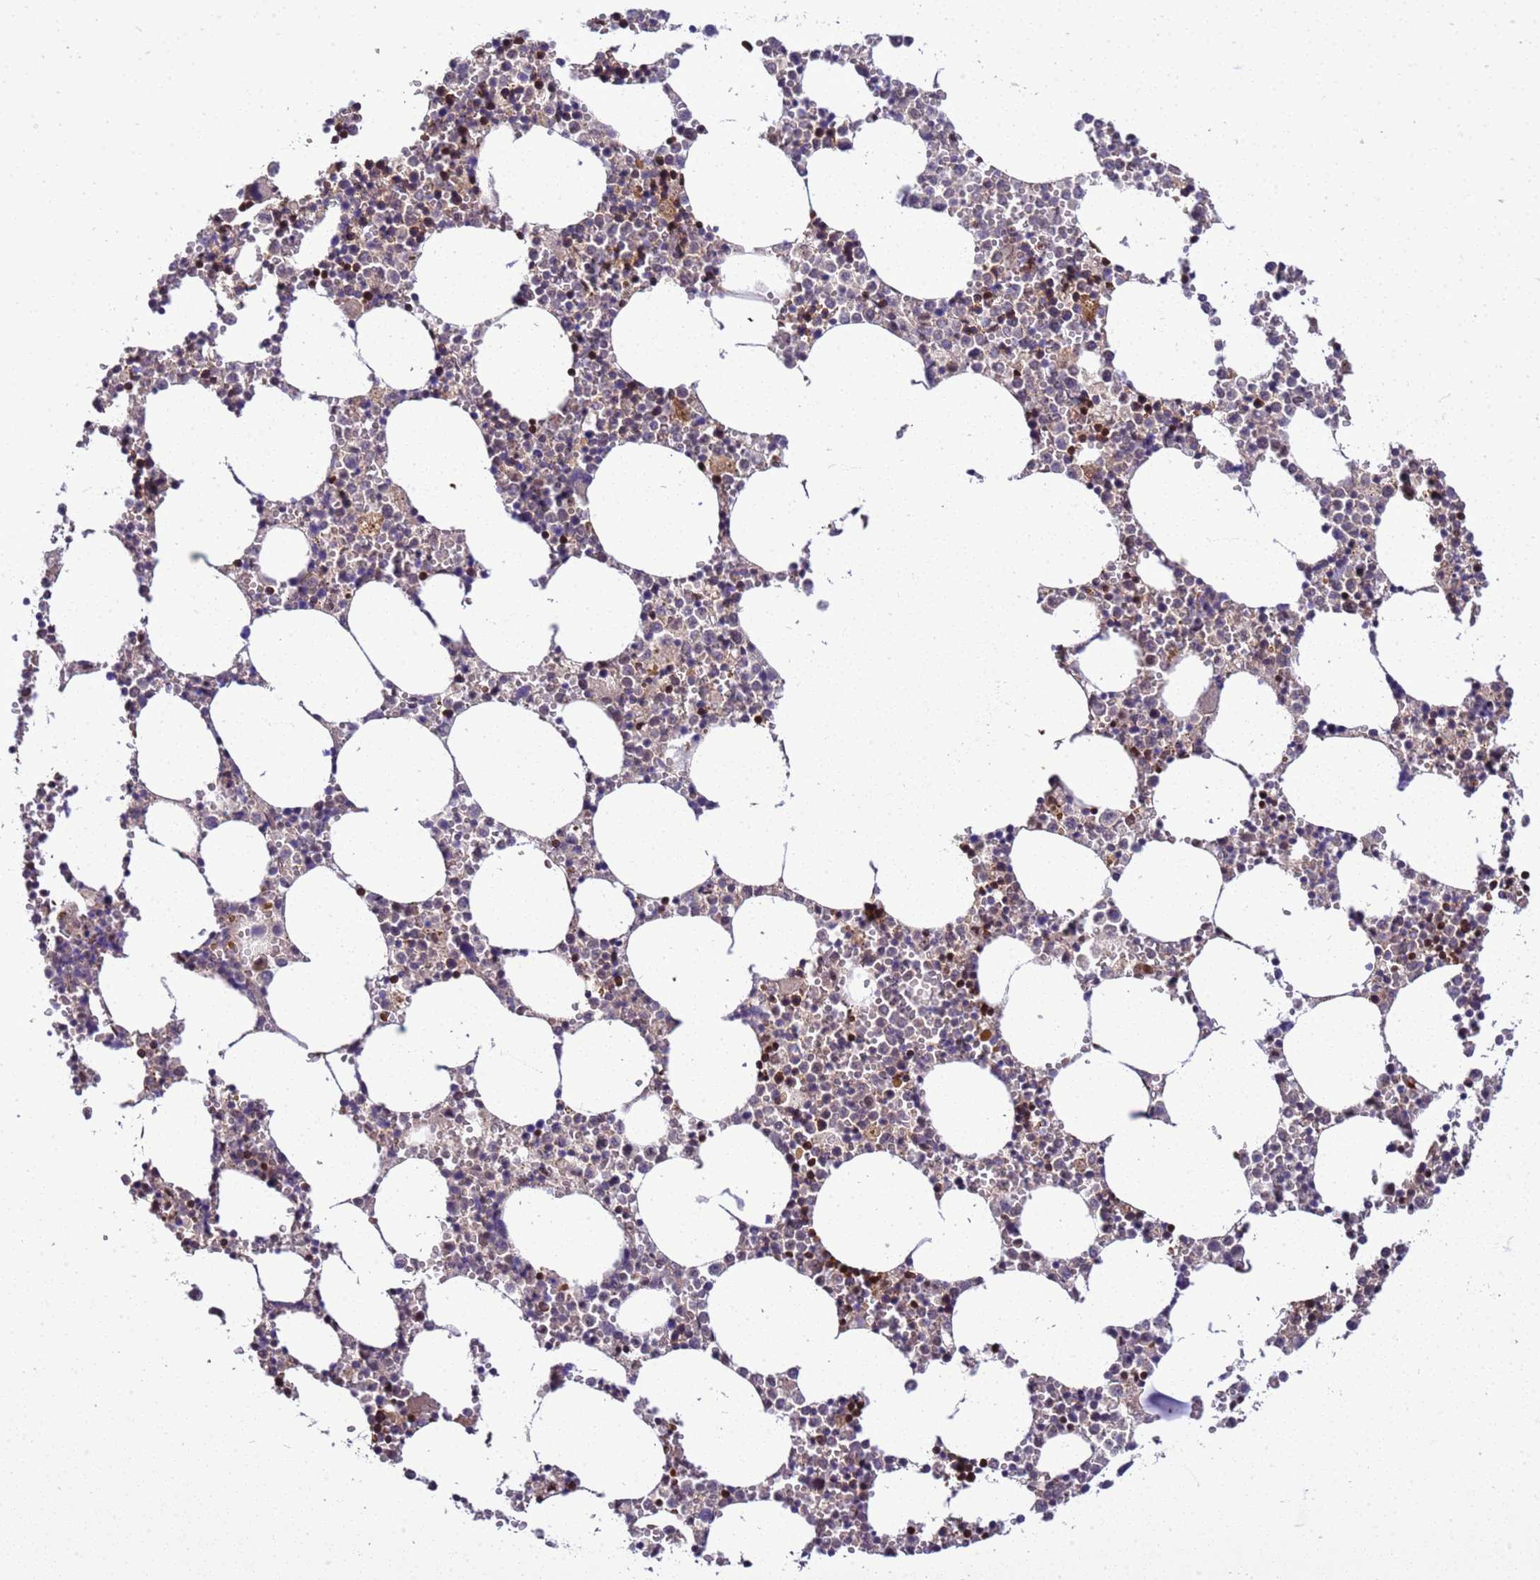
{"staining": {"intensity": "moderate", "quantity": "25%-75%", "location": "nuclear"}, "tissue": "bone marrow", "cell_type": "Hematopoietic cells", "image_type": "normal", "snomed": [{"axis": "morphology", "description": "Normal tissue, NOS"}, {"axis": "topography", "description": "Bone marrow"}], "caption": "A medium amount of moderate nuclear expression is identified in about 25%-75% of hematopoietic cells in benign bone marrow.", "gene": "GEN1", "patient": {"sex": "female", "age": 64}}